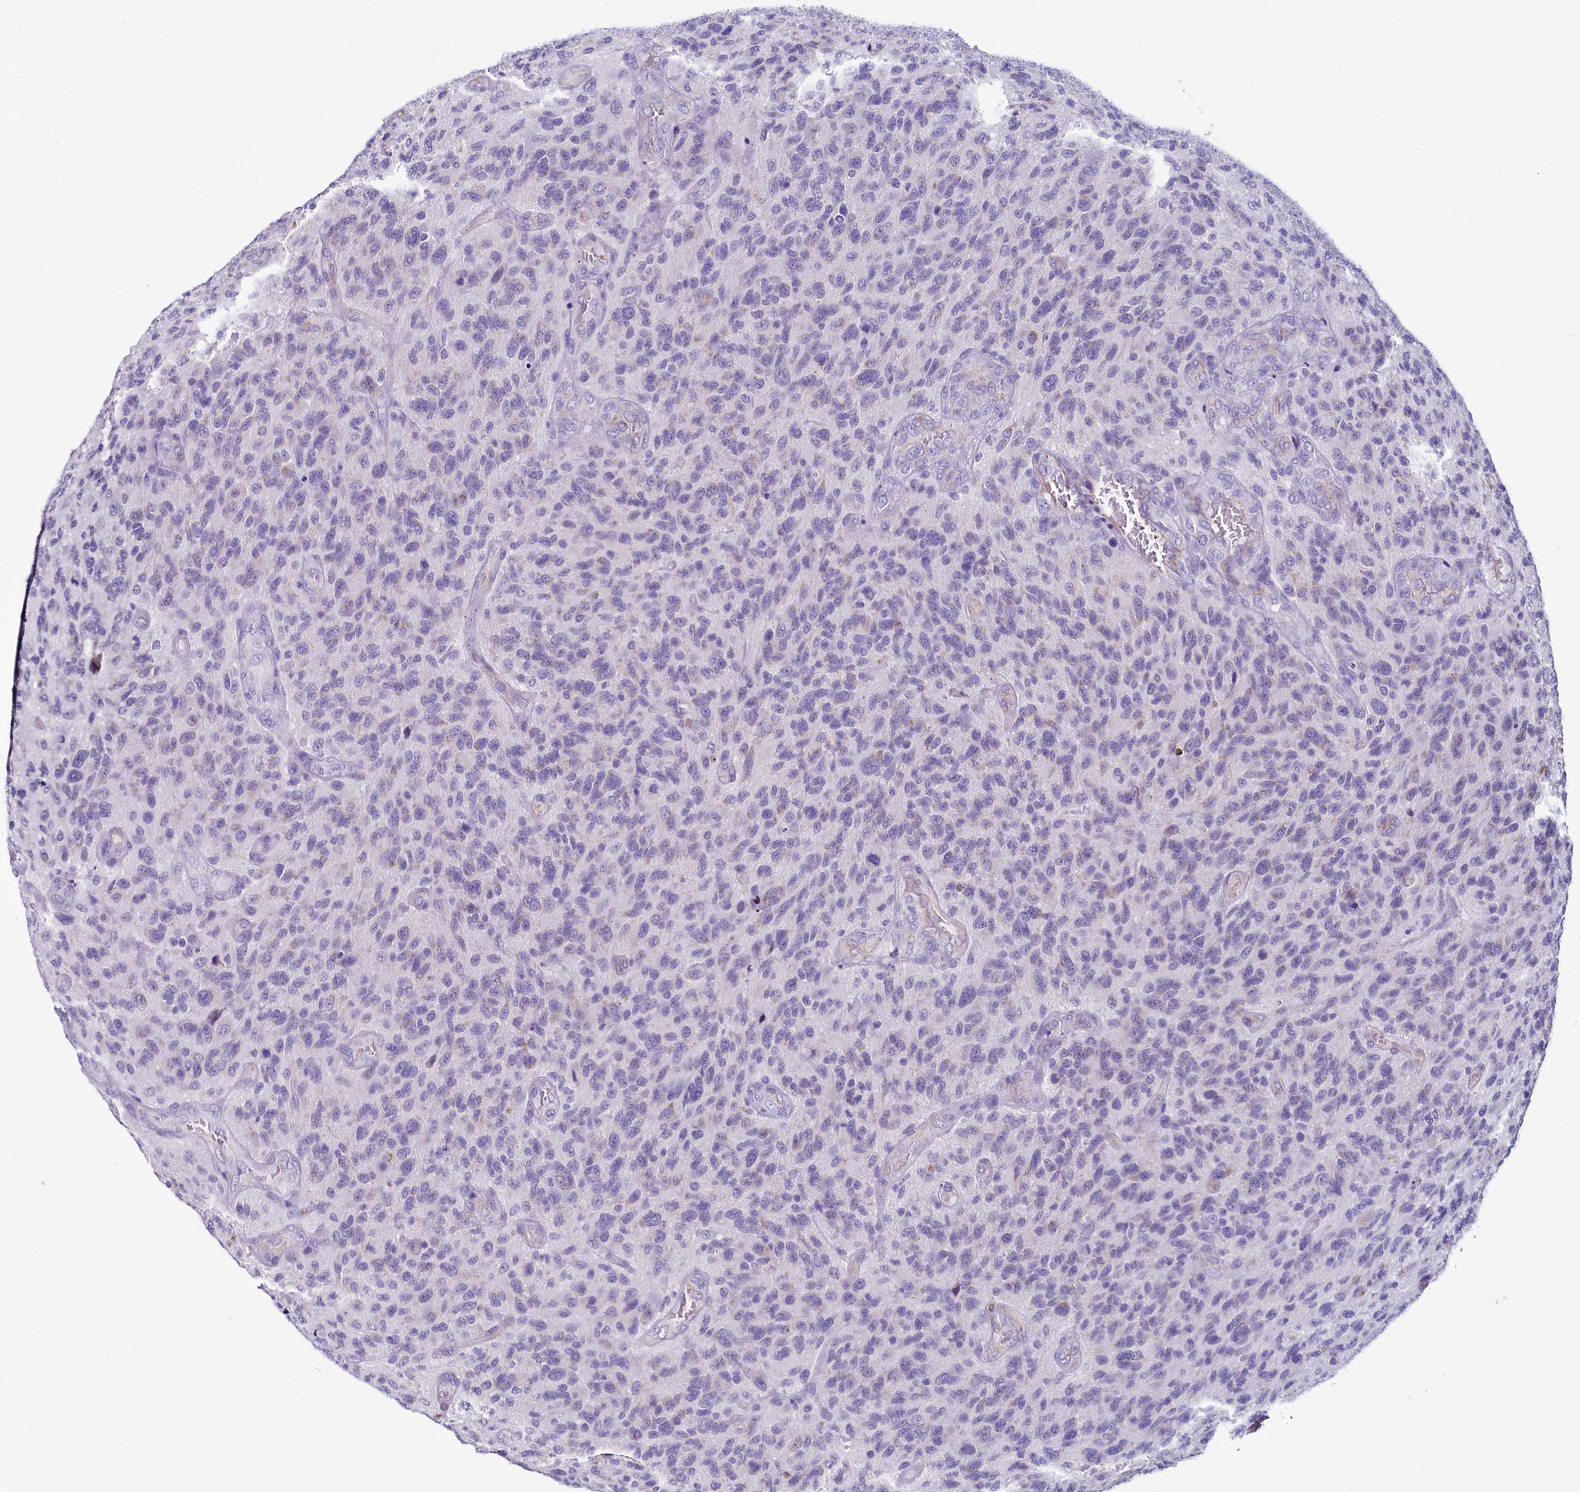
{"staining": {"intensity": "negative", "quantity": "none", "location": "none"}, "tissue": "glioma", "cell_type": "Tumor cells", "image_type": "cancer", "snomed": [{"axis": "morphology", "description": "Glioma, malignant, High grade"}, {"axis": "topography", "description": "Brain"}], "caption": "Tumor cells show no significant positivity in high-grade glioma (malignant).", "gene": "INSC", "patient": {"sex": "male", "age": 47}}